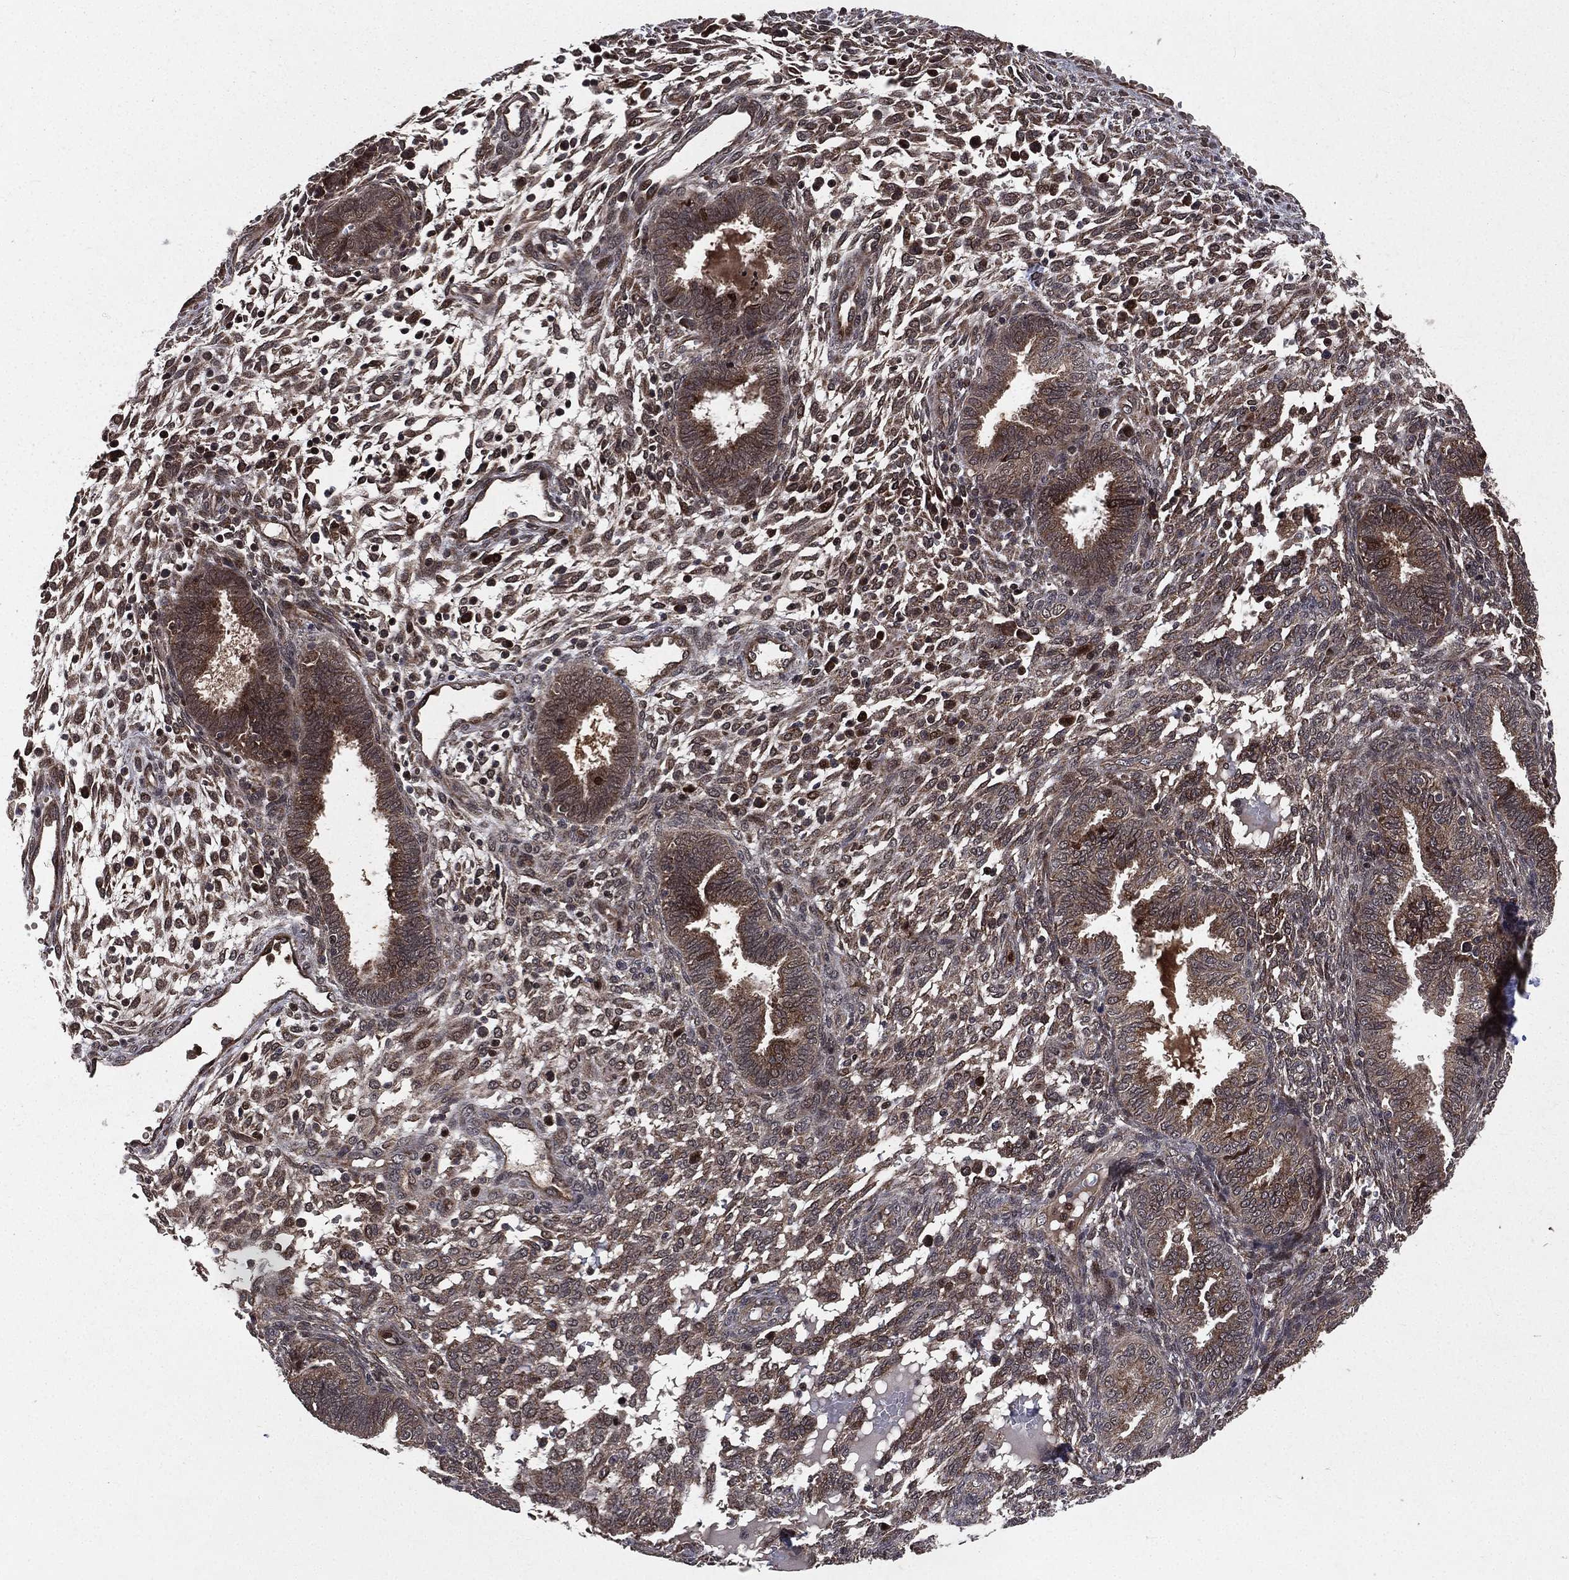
{"staining": {"intensity": "moderate", "quantity": "<25%", "location": "nuclear"}, "tissue": "endometrium", "cell_type": "Cells in endometrial stroma", "image_type": "normal", "snomed": [{"axis": "morphology", "description": "Normal tissue, NOS"}, {"axis": "topography", "description": "Endometrium"}], "caption": "Immunohistochemical staining of benign endometrium displays low levels of moderate nuclear positivity in about <25% of cells in endometrial stroma.", "gene": "LENG8", "patient": {"sex": "female", "age": 42}}